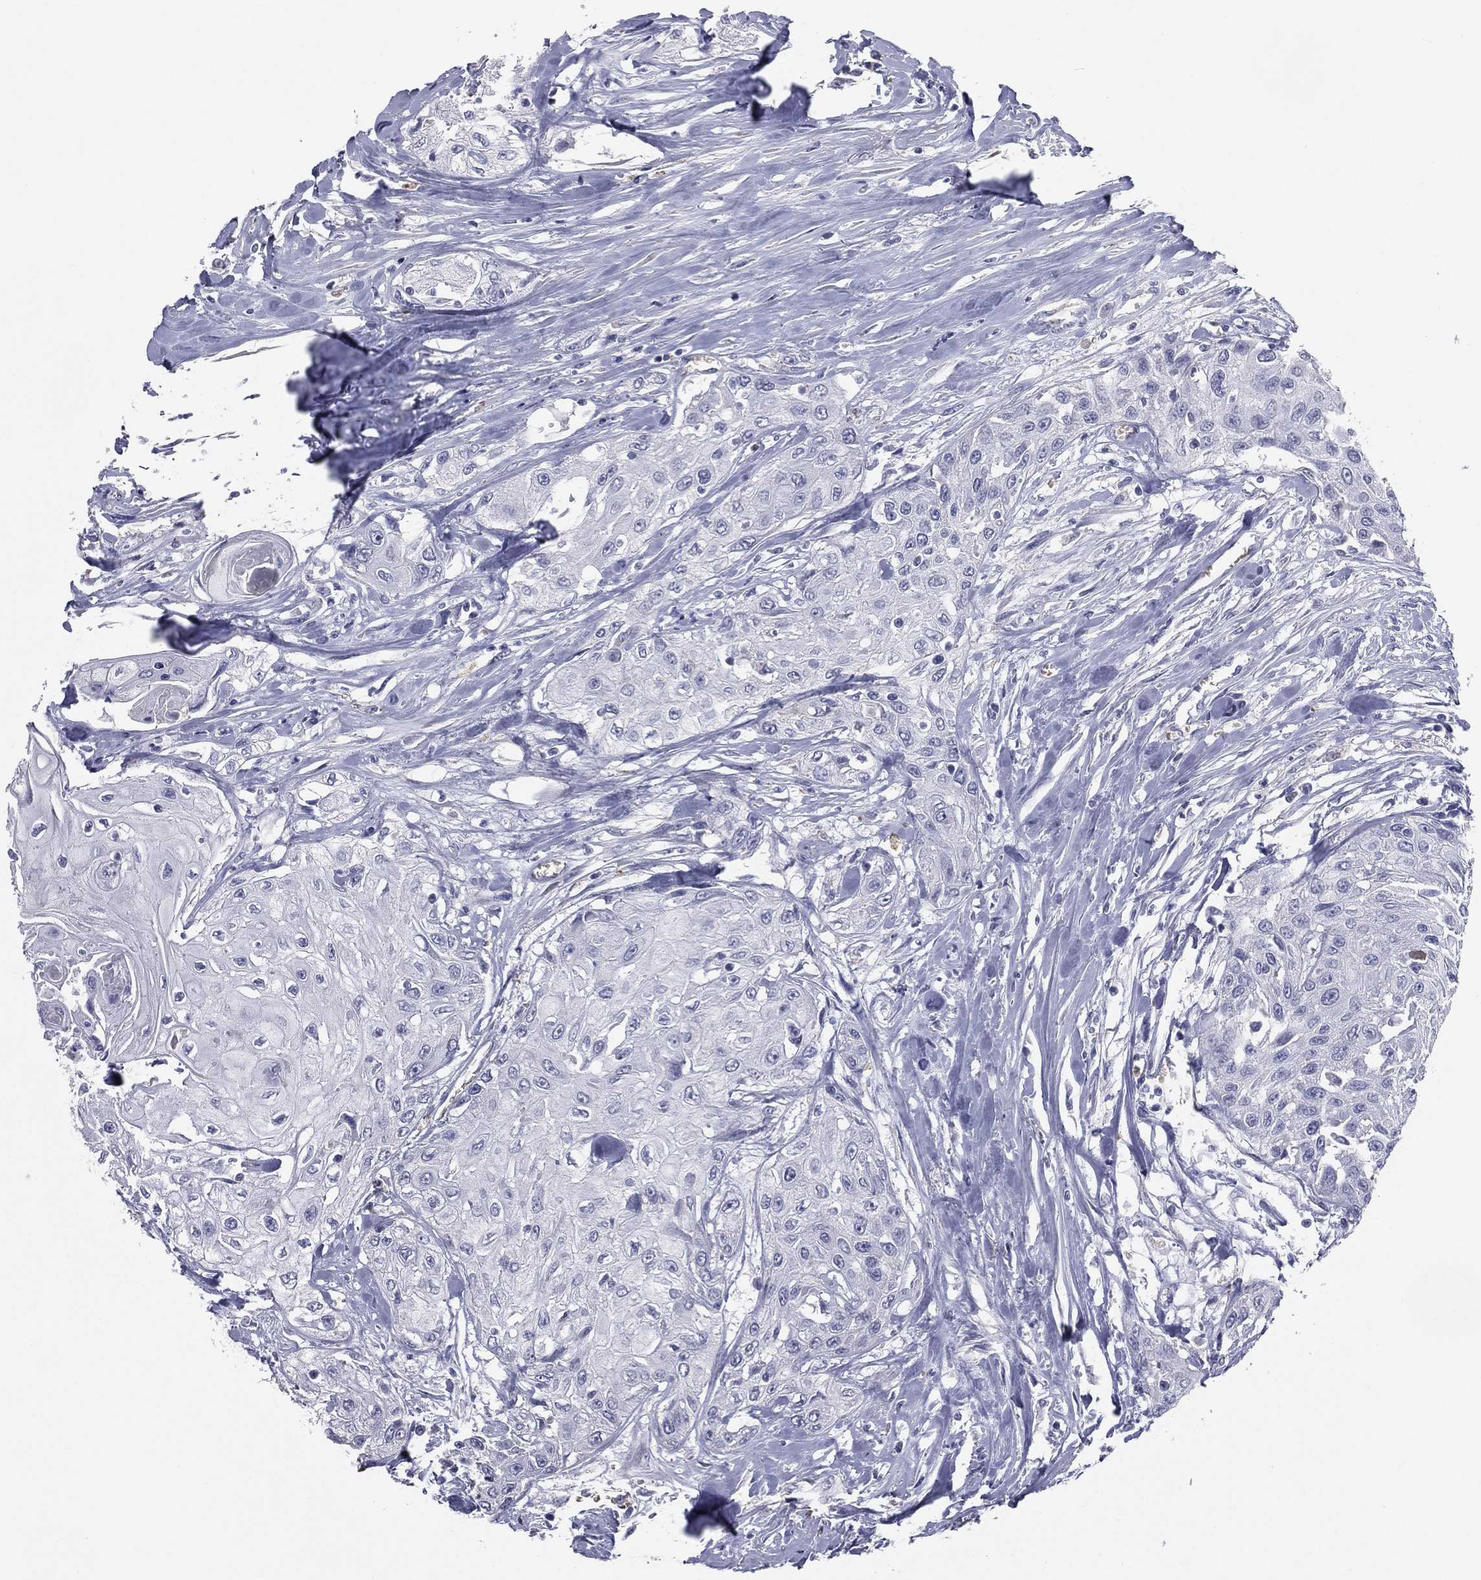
{"staining": {"intensity": "negative", "quantity": "none", "location": "none"}, "tissue": "head and neck cancer", "cell_type": "Tumor cells", "image_type": "cancer", "snomed": [{"axis": "morphology", "description": "Normal tissue, NOS"}, {"axis": "morphology", "description": "Squamous cell carcinoma, NOS"}, {"axis": "topography", "description": "Oral tissue"}, {"axis": "topography", "description": "Peripheral nerve tissue"}, {"axis": "topography", "description": "Head-Neck"}], "caption": "Photomicrograph shows no significant protein expression in tumor cells of head and neck cancer (squamous cell carcinoma).", "gene": "ESX1", "patient": {"sex": "female", "age": 59}}